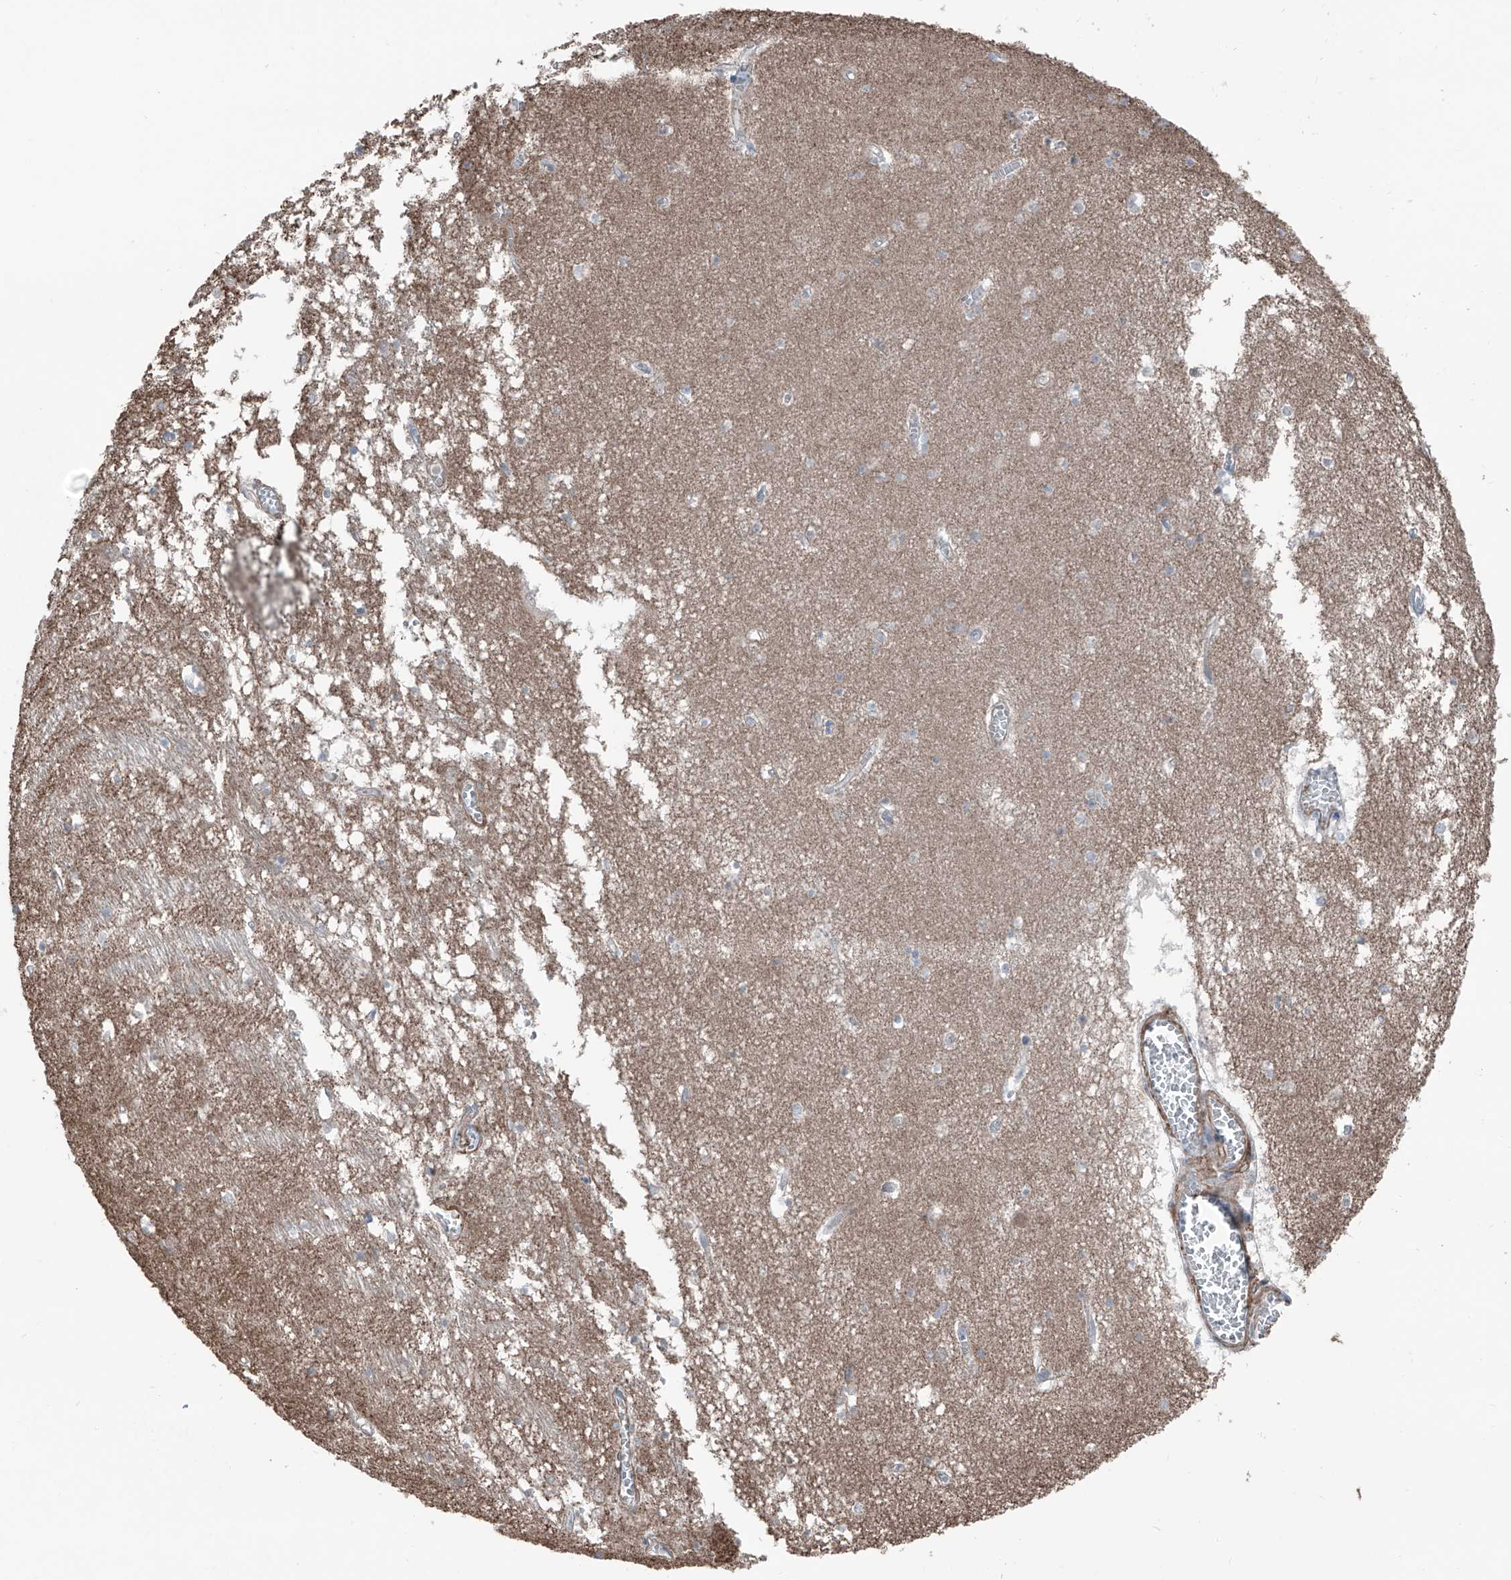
{"staining": {"intensity": "negative", "quantity": "none", "location": "none"}, "tissue": "hippocampus", "cell_type": "Glial cells", "image_type": "normal", "snomed": [{"axis": "morphology", "description": "Normal tissue, NOS"}, {"axis": "topography", "description": "Hippocampus"}], "caption": "IHC of benign human hippocampus demonstrates no positivity in glial cells. (DAB immunohistochemistry (IHC) visualized using brightfield microscopy, high magnification).", "gene": "HSPB11", "patient": {"sex": "male", "age": 70}}